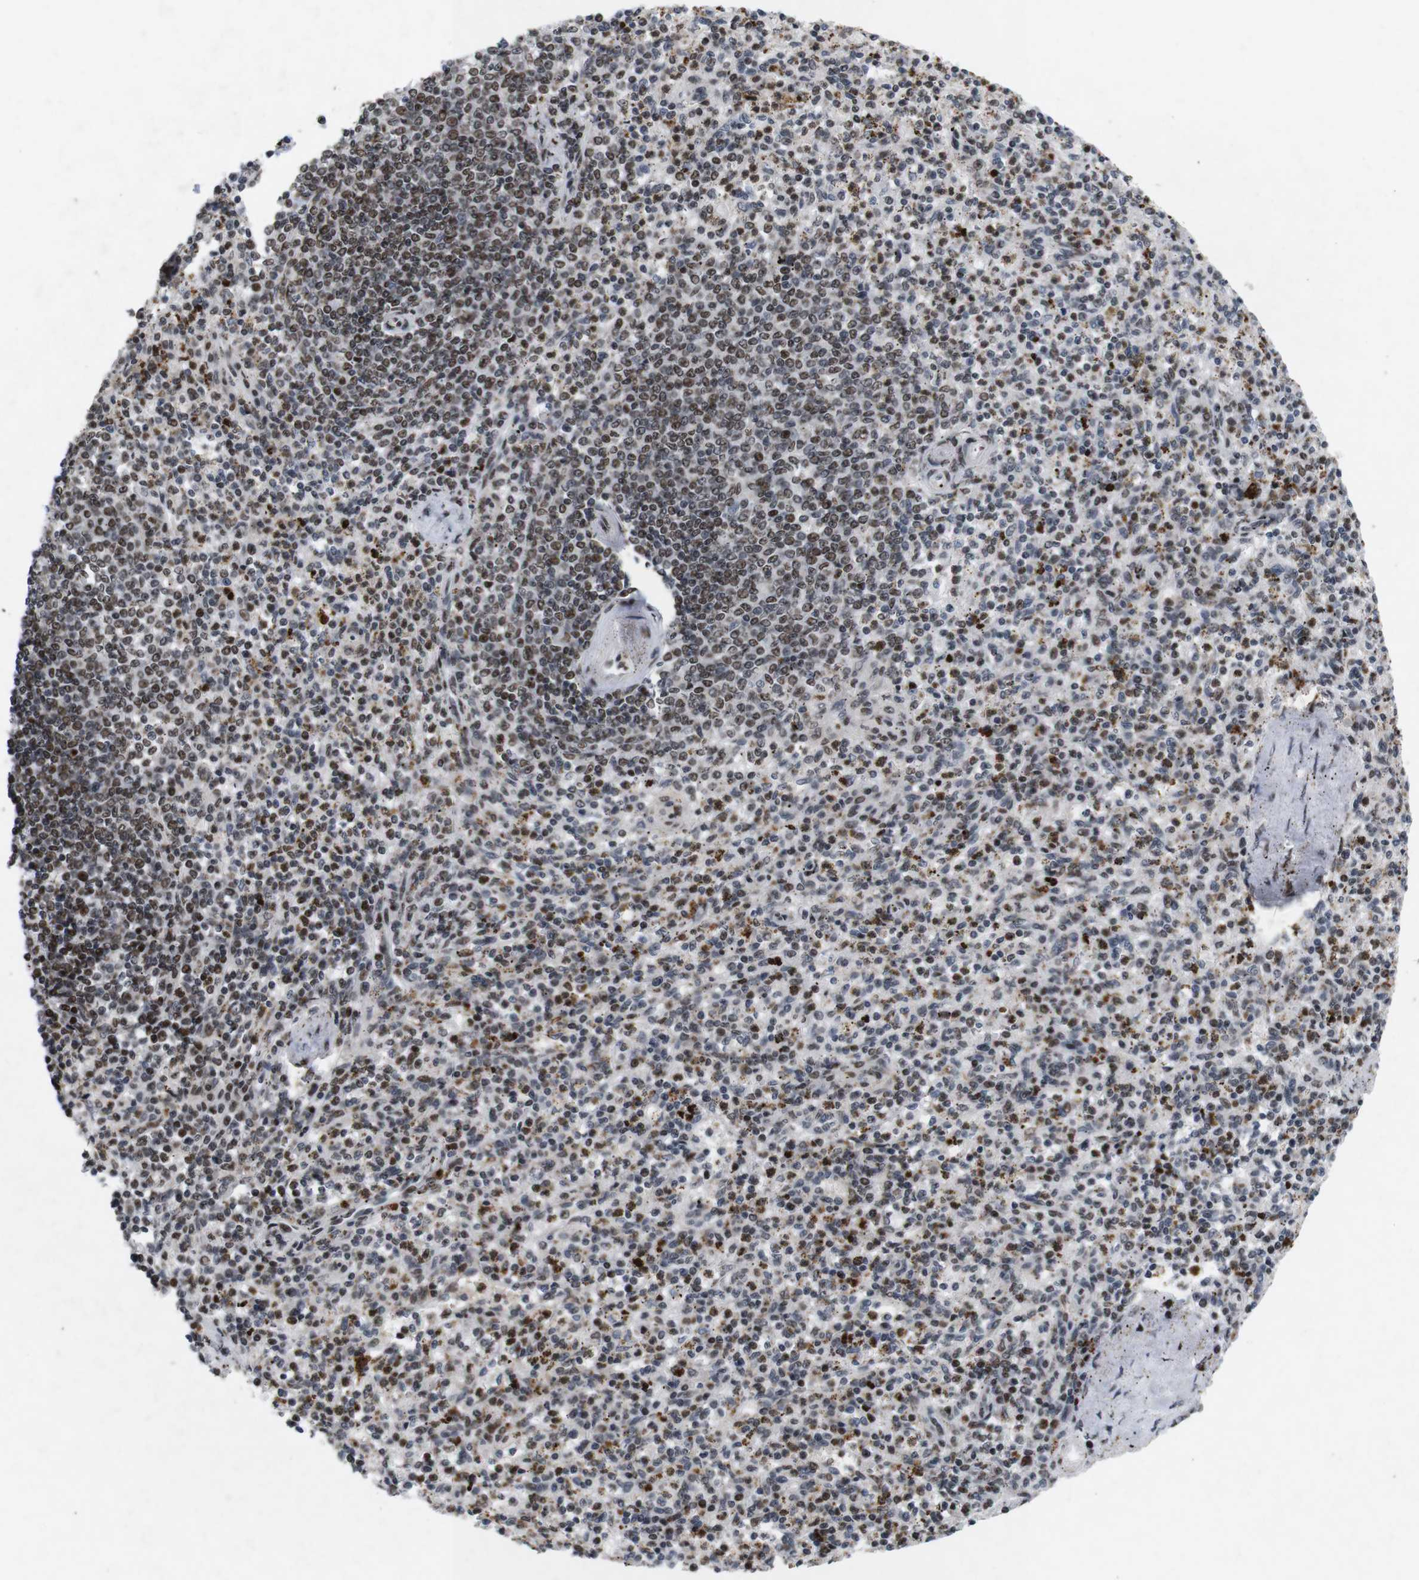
{"staining": {"intensity": "strong", "quantity": "25%-75%", "location": "nuclear"}, "tissue": "spleen", "cell_type": "Cells in red pulp", "image_type": "normal", "snomed": [{"axis": "morphology", "description": "Normal tissue, NOS"}, {"axis": "topography", "description": "Spleen"}], "caption": "Immunohistochemistry (IHC) image of benign human spleen stained for a protein (brown), which displays high levels of strong nuclear positivity in about 25%-75% of cells in red pulp.", "gene": "MAGEH1", "patient": {"sex": "male", "age": 72}}